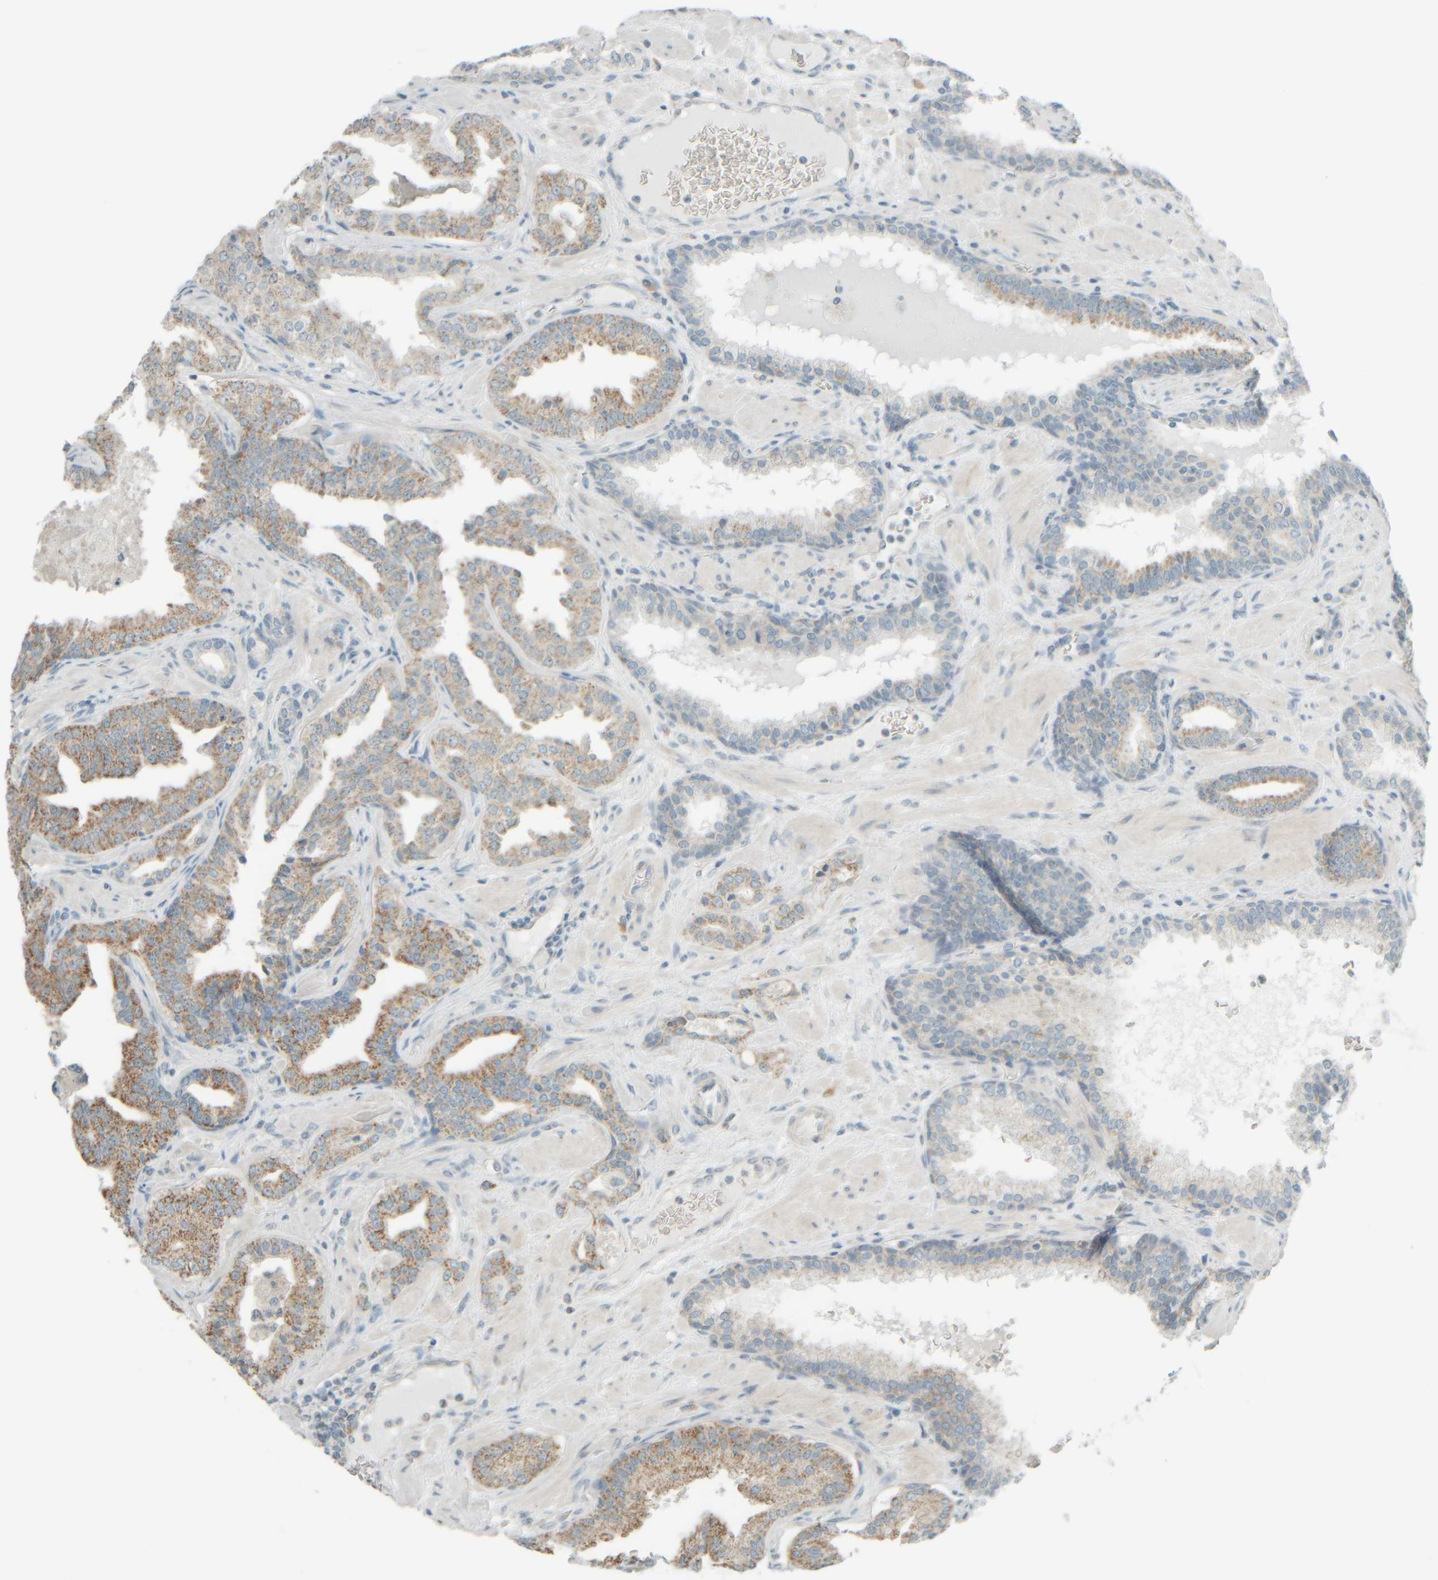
{"staining": {"intensity": "moderate", "quantity": "25%-75%", "location": "cytoplasmic/membranous"}, "tissue": "prostate cancer", "cell_type": "Tumor cells", "image_type": "cancer", "snomed": [{"axis": "morphology", "description": "Adenocarcinoma, Low grade"}, {"axis": "topography", "description": "Prostate"}], "caption": "About 25%-75% of tumor cells in prostate cancer (adenocarcinoma (low-grade)) demonstrate moderate cytoplasmic/membranous protein expression as visualized by brown immunohistochemical staining.", "gene": "PTGES3L-AARSD1", "patient": {"sex": "male", "age": 62}}